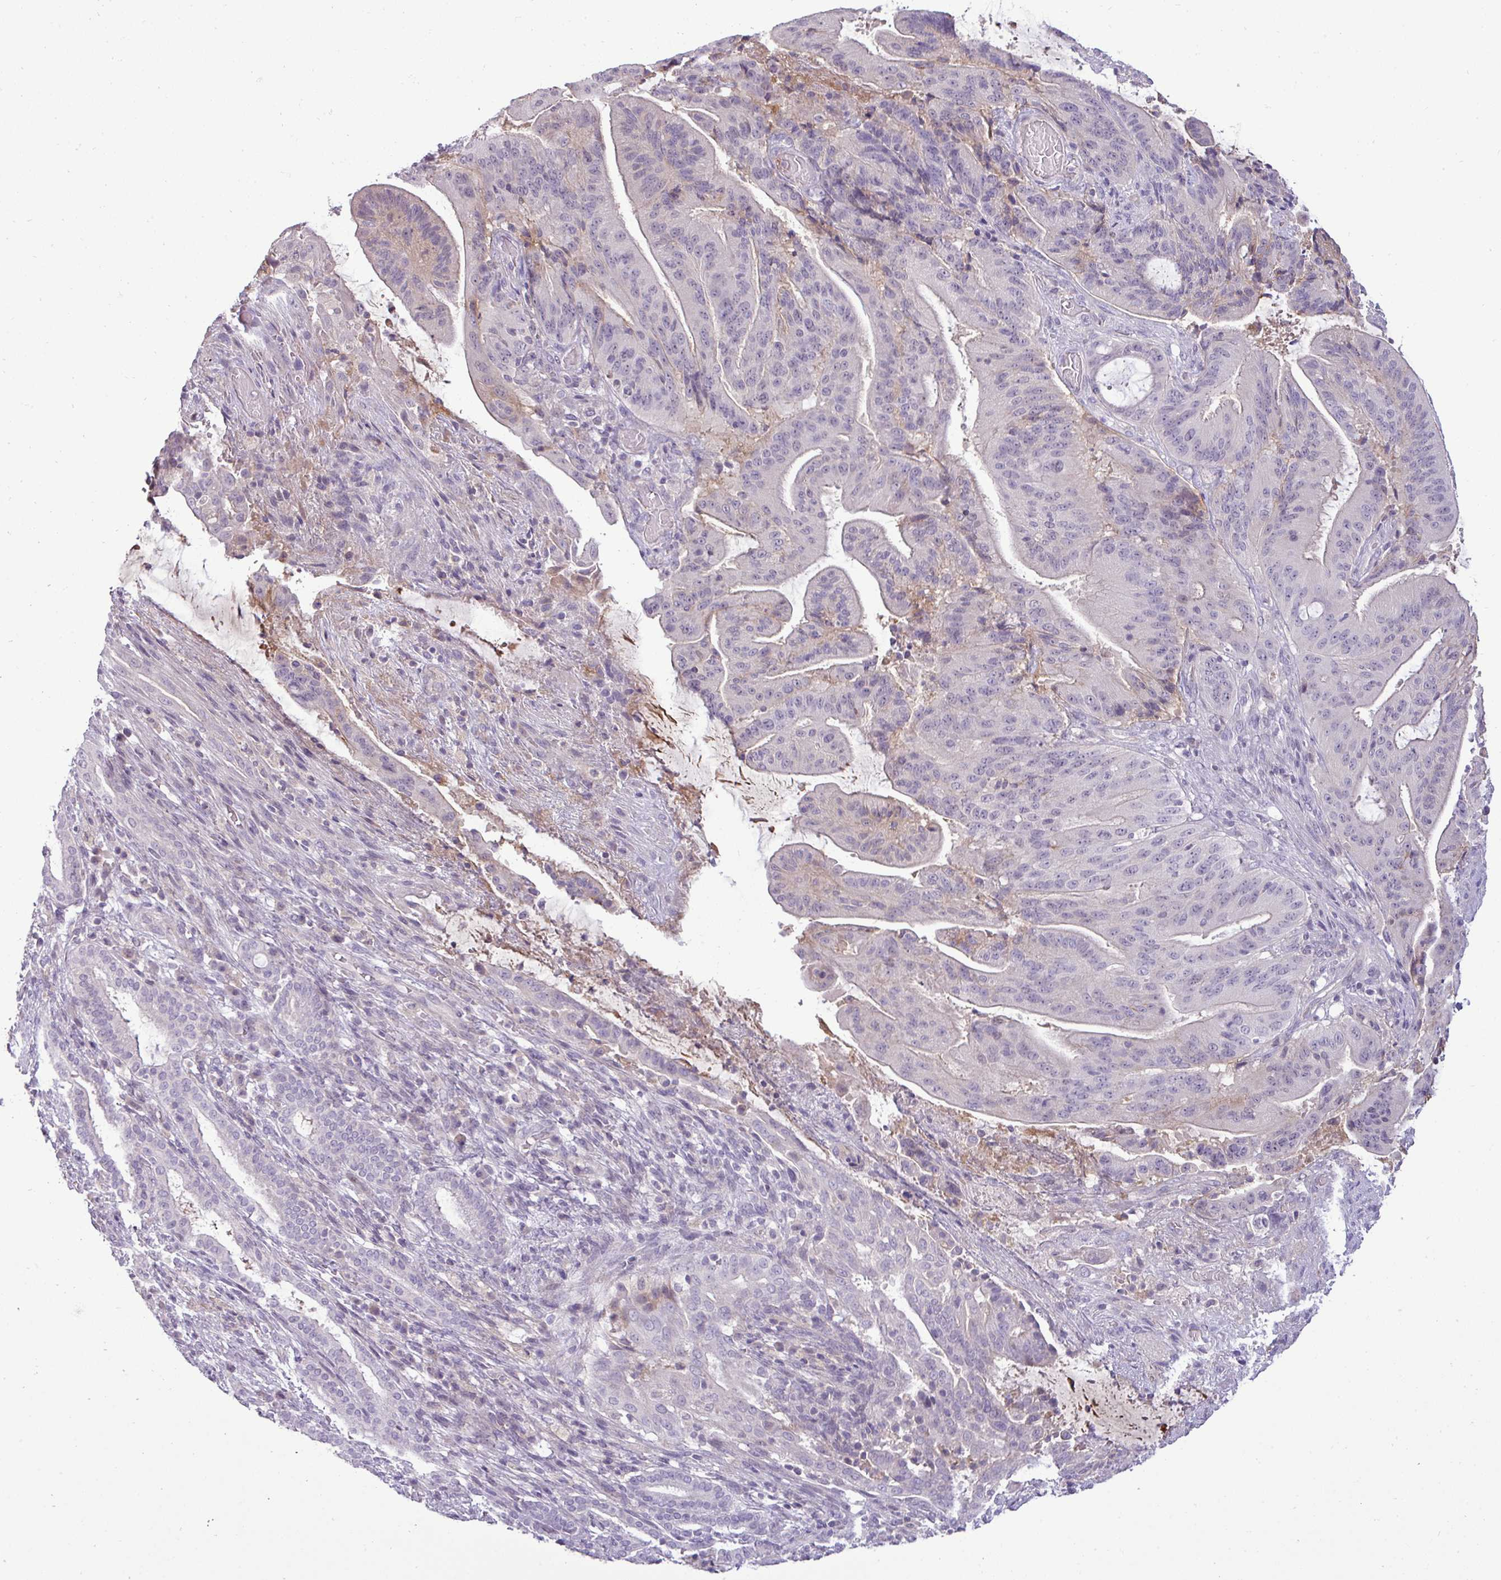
{"staining": {"intensity": "negative", "quantity": "none", "location": "none"}, "tissue": "liver cancer", "cell_type": "Tumor cells", "image_type": "cancer", "snomed": [{"axis": "morphology", "description": "Normal tissue, NOS"}, {"axis": "morphology", "description": "Cholangiocarcinoma"}, {"axis": "topography", "description": "Liver"}, {"axis": "topography", "description": "Peripheral nerve tissue"}], "caption": "Liver cancer (cholangiocarcinoma) was stained to show a protein in brown. There is no significant positivity in tumor cells. (Stains: DAB immunohistochemistry with hematoxylin counter stain, Microscopy: brightfield microscopy at high magnification).", "gene": "APOM", "patient": {"sex": "female", "age": 73}}